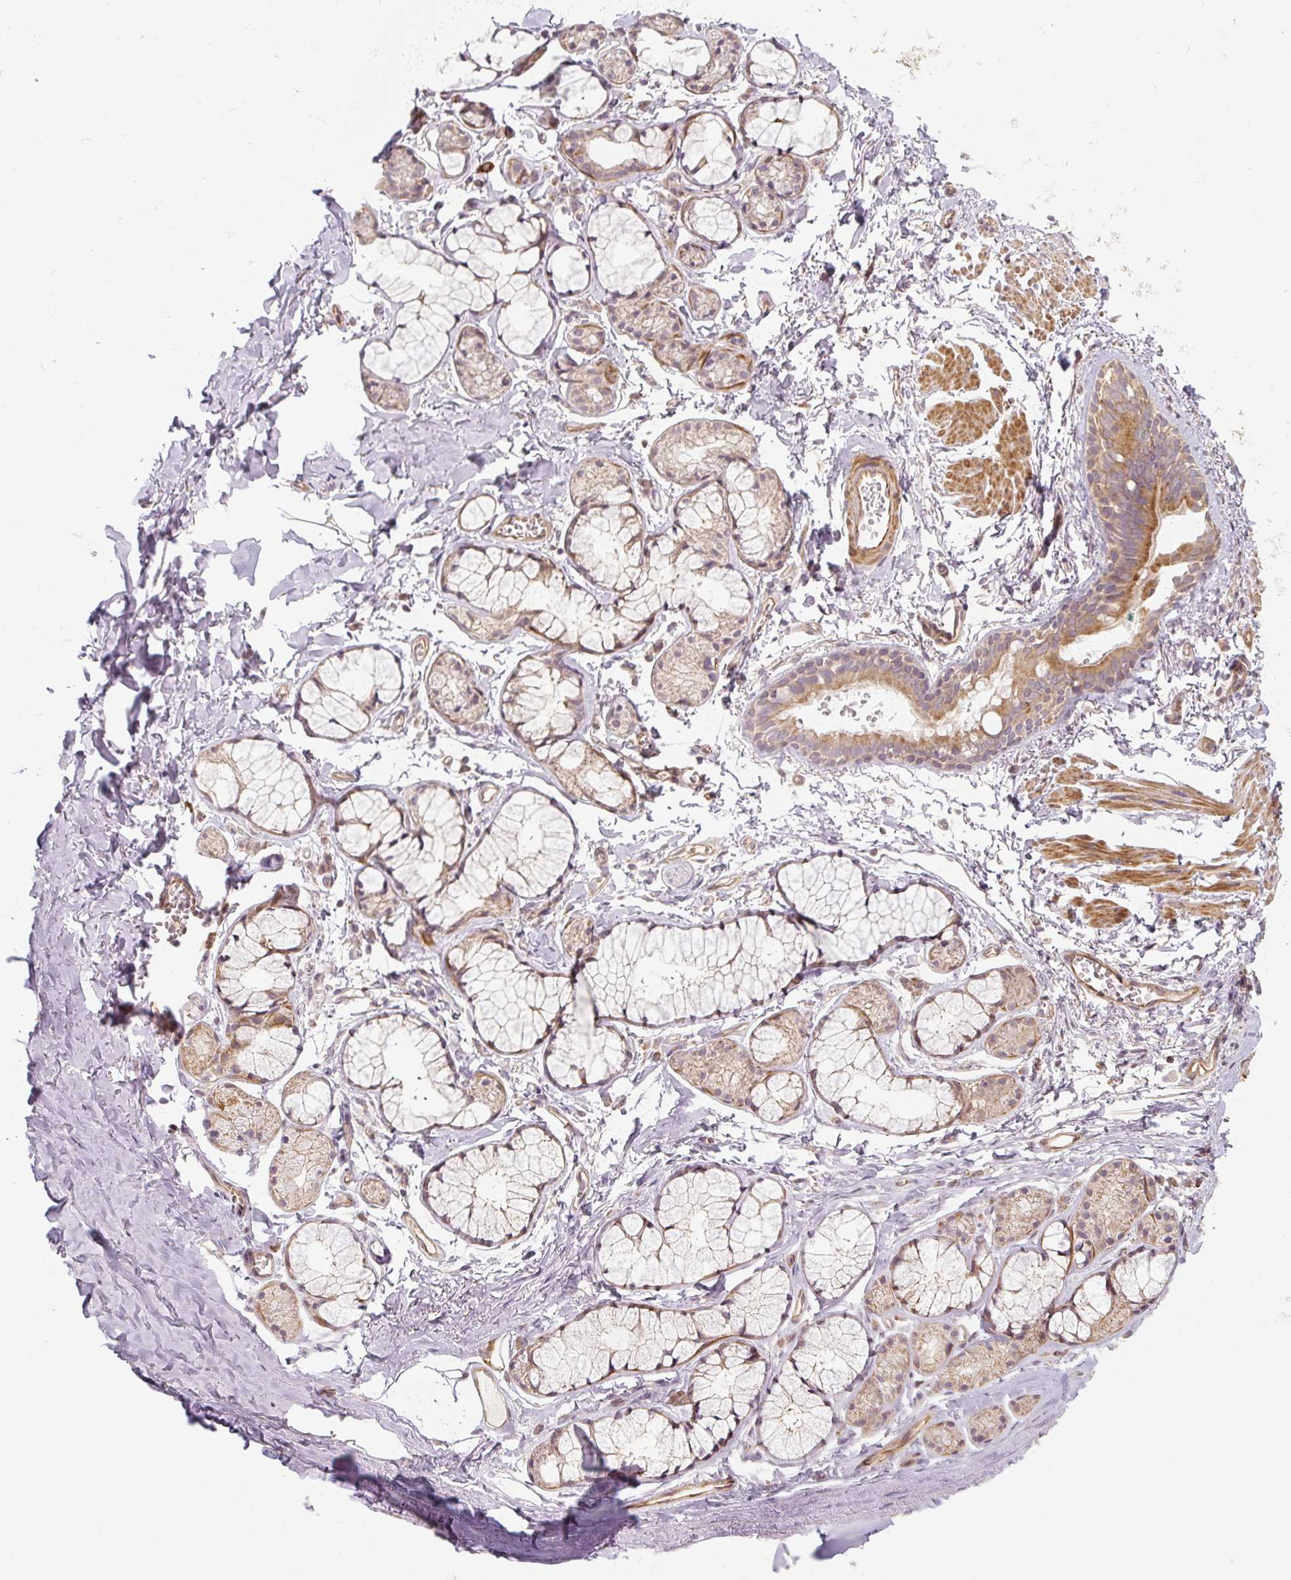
{"staining": {"intensity": "strong", "quantity": "25%-75%", "location": "cytoplasmic/membranous"}, "tissue": "soft tissue", "cell_type": "Chondrocytes", "image_type": "normal", "snomed": [{"axis": "morphology", "description": "Normal tissue, NOS"}, {"axis": "topography", "description": "Cartilage tissue"}, {"axis": "topography", "description": "Bronchus"}, {"axis": "topography", "description": "Peripheral nerve tissue"}], "caption": "Protein analysis of unremarkable soft tissue reveals strong cytoplasmic/membranous expression in approximately 25%-75% of chondrocytes.", "gene": "RB1CC1", "patient": {"sex": "female", "age": 59}}